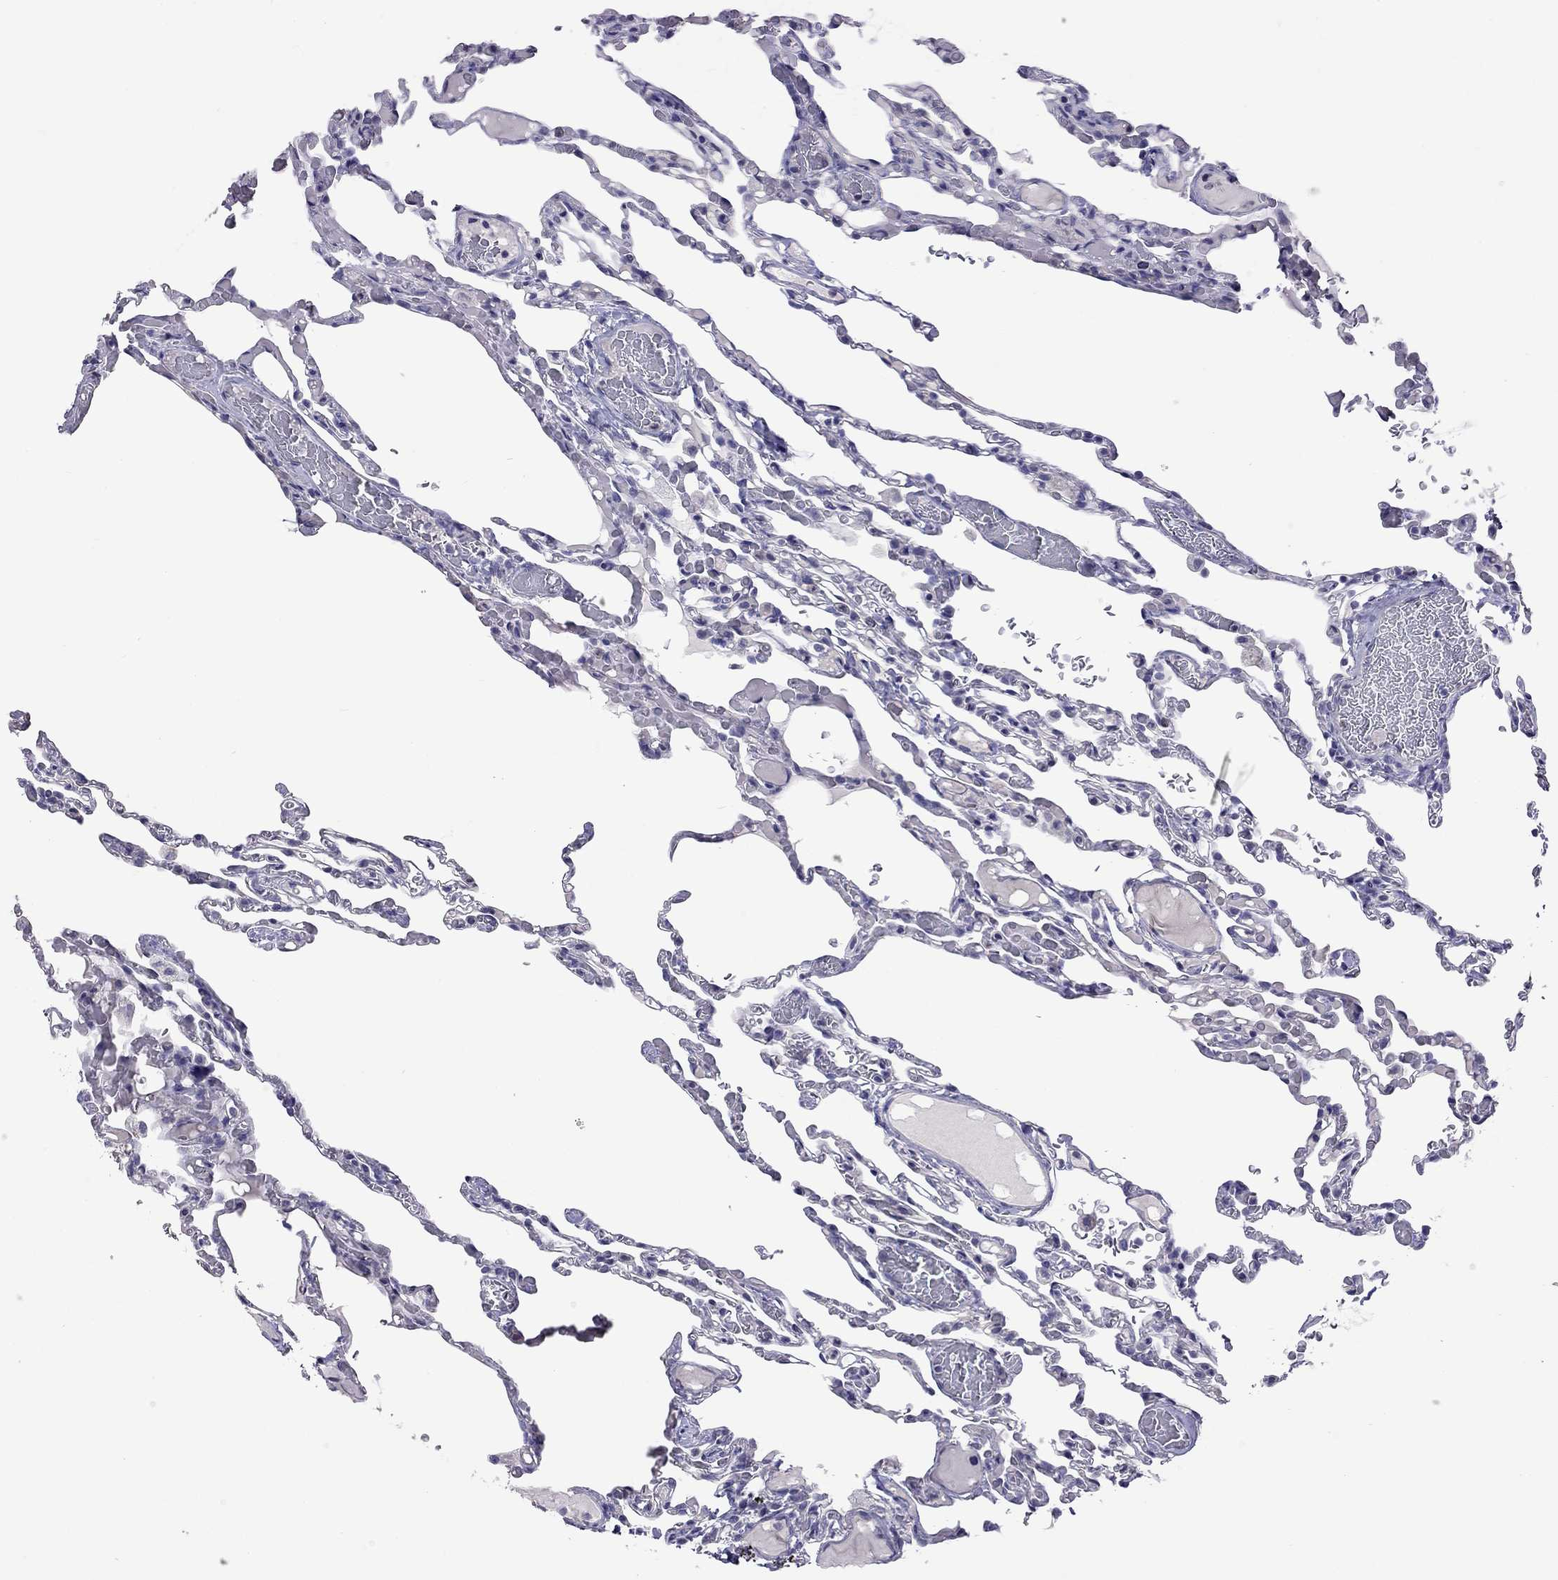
{"staining": {"intensity": "negative", "quantity": "none", "location": "none"}, "tissue": "lung", "cell_type": "Alveolar cells", "image_type": "normal", "snomed": [{"axis": "morphology", "description": "Normal tissue, NOS"}, {"axis": "topography", "description": "Lung"}], "caption": "Lung was stained to show a protein in brown. There is no significant positivity in alveolar cells. (DAB (3,3'-diaminobenzidine) IHC, high magnification).", "gene": "FEZ1", "patient": {"sex": "female", "age": 43}}